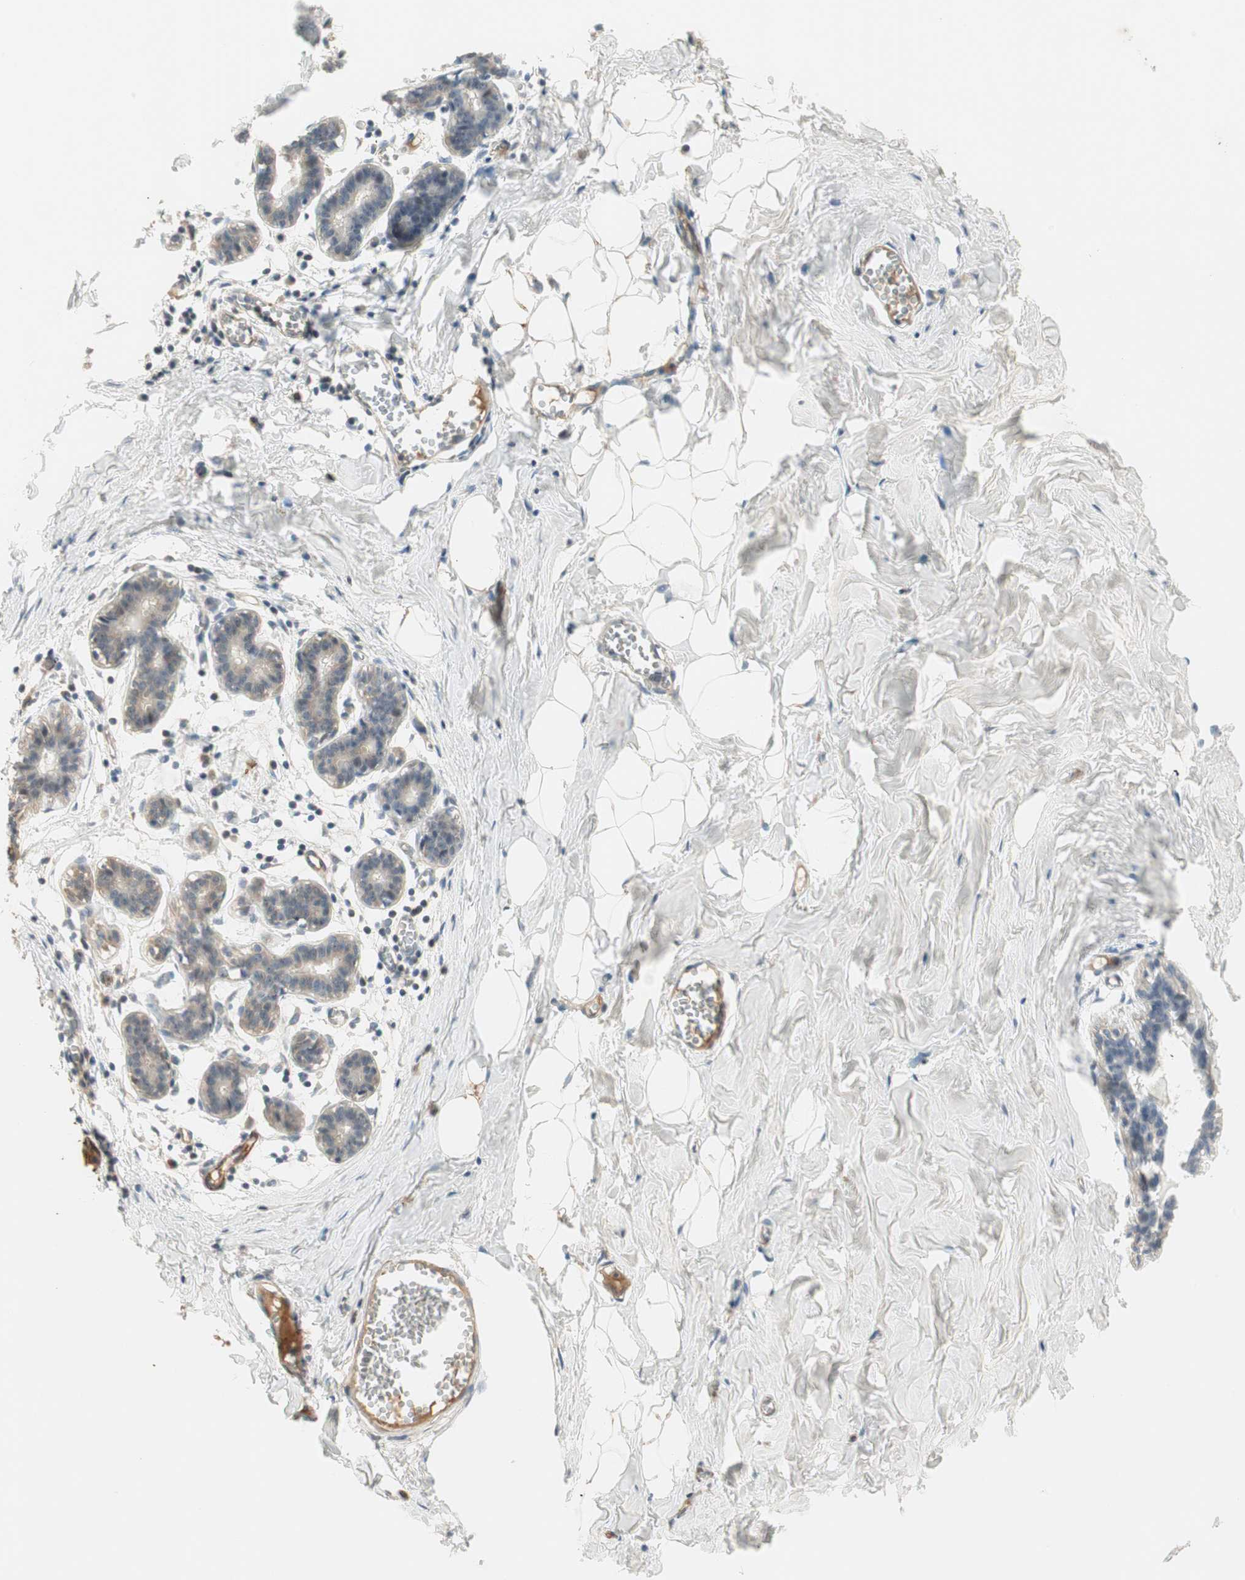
{"staining": {"intensity": "negative", "quantity": "none", "location": "none"}, "tissue": "breast", "cell_type": "Adipocytes", "image_type": "normal", "snomed": [{"axis": "morphology", "description": "Normal tissue, NOS"}, {"axis": "topography", "description": "Breast"}], "caption": "DAB immunohistochemical staining of normal human breast reveals no significant staining in adipocytes. (DAB immunohistochemistry (IHC) with hematoxylin counter stain).", "gene": "RNGTT", "patient": {"sex": "female", "age": 27}}